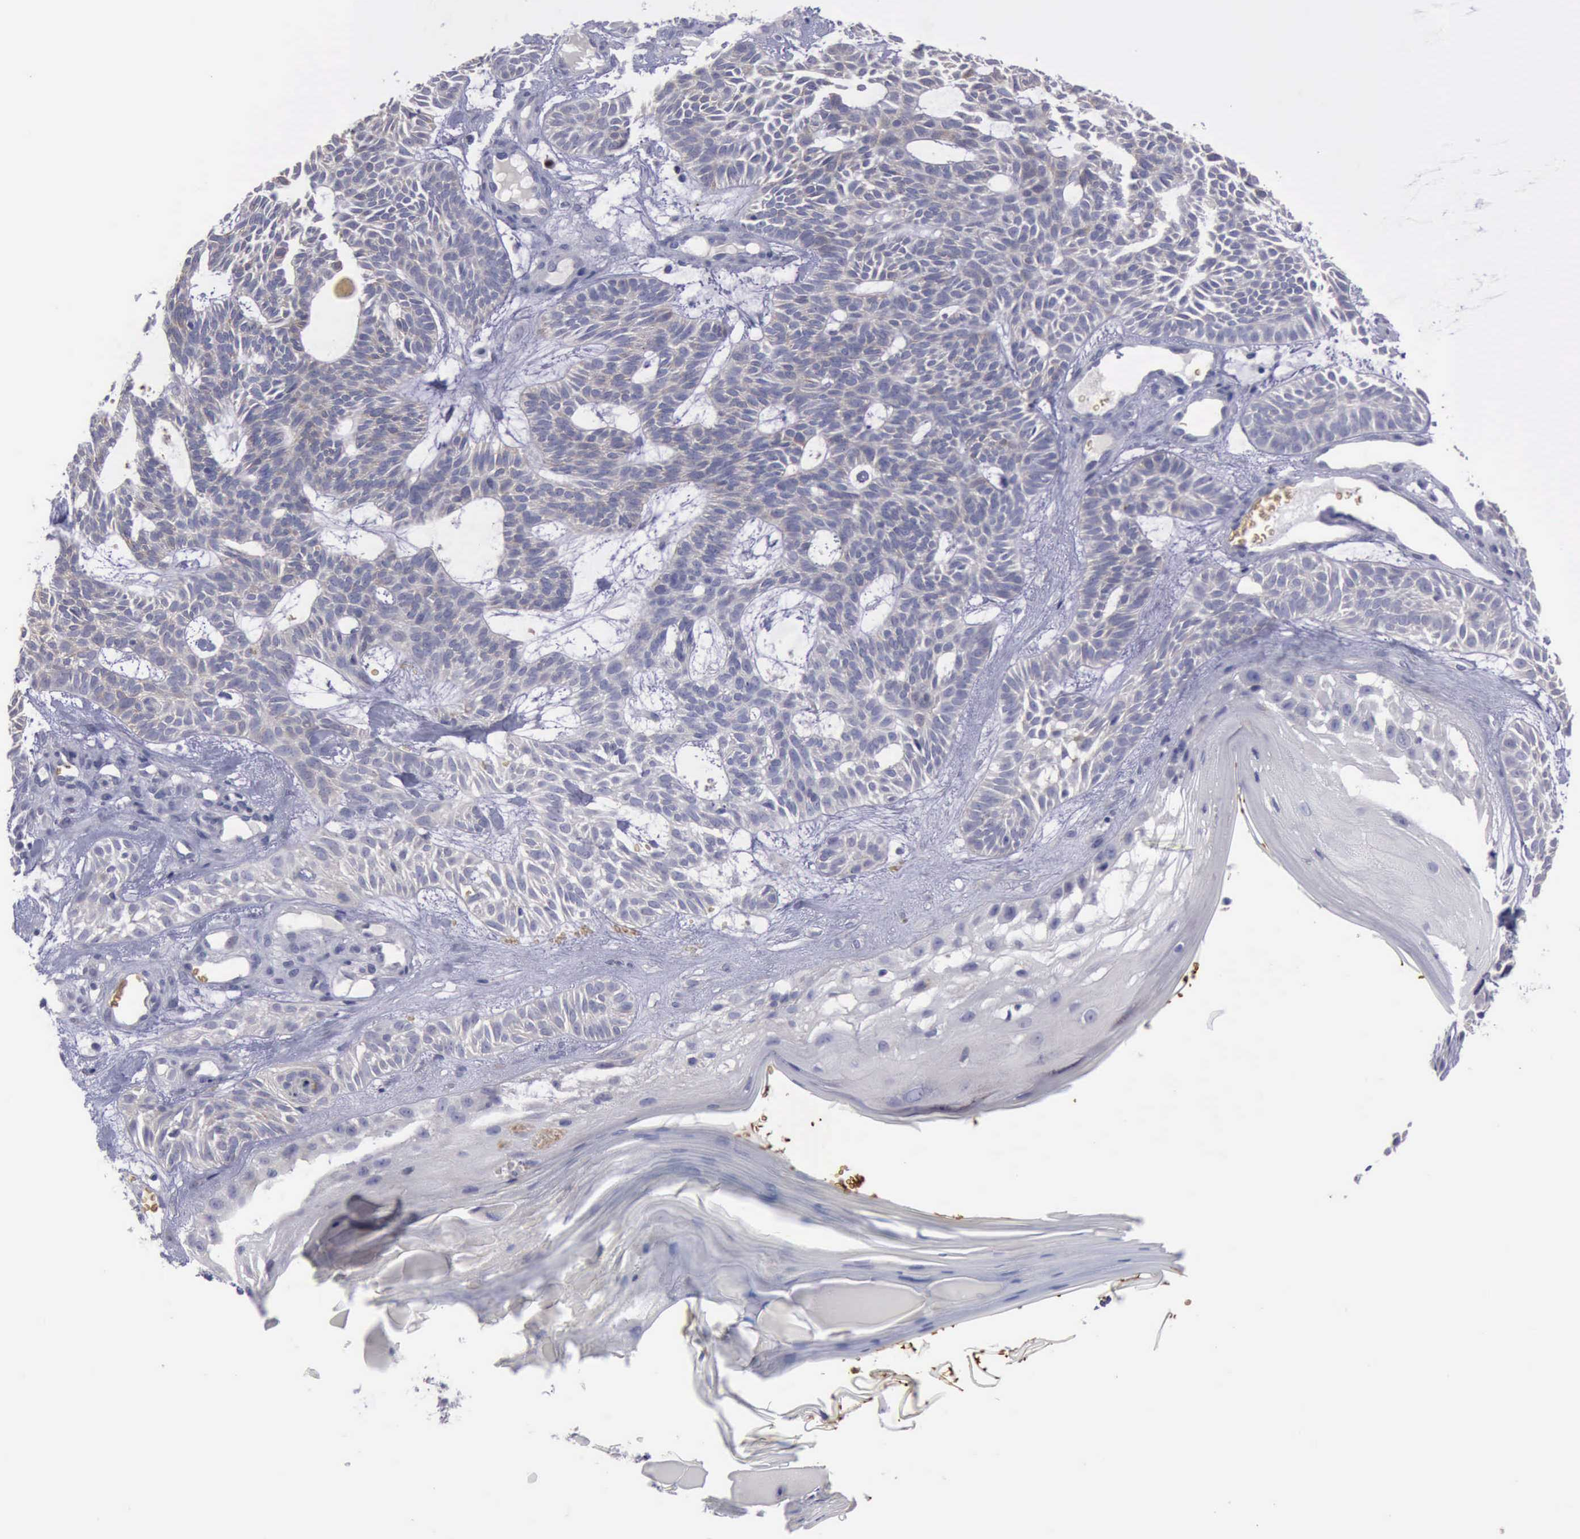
{"staining": {"intensity": "negative", "quantity": "none", "location": "none"}, "tissue": "skin cancer", "cell_type": "Tumor cells", "image_type": "cancer", "snomed": [{"axis": "morphology", "description": "Basal cell carcinoma"}, {"axis": "topography", "description": "Skin"}], "caption": "Skin cancer (basal cell carcinoma) was stained to show a protein in brown. There is no significant positivity in tumor cells.", "gene": "CEP128", "patient": {"sex": "male", "age": 75}}